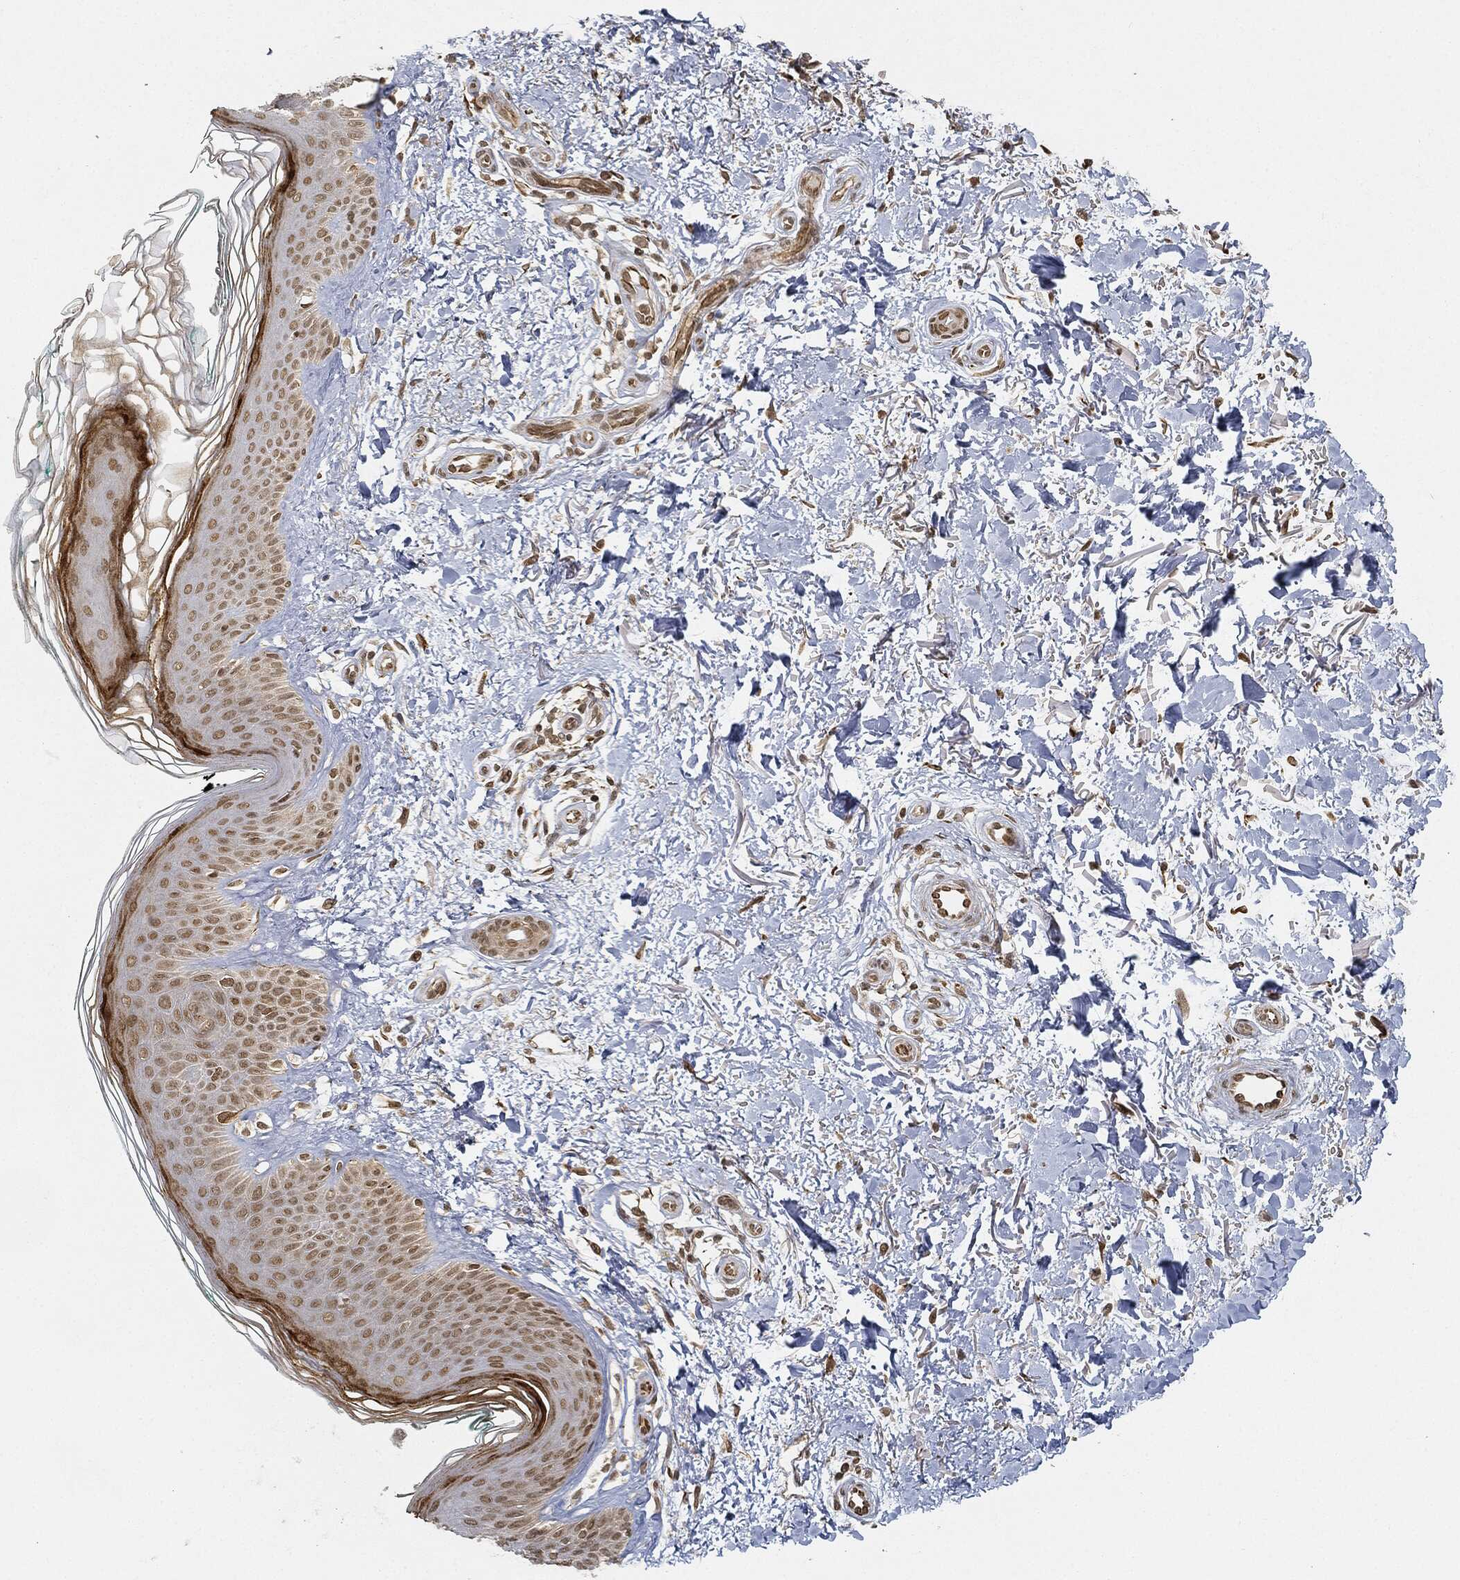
{"staining": {"intensity": "moderate", "quantity": ">75%", "location": "cytoplasmic/membranous,nuclear"}, "tissue": "skin", "cell_type": "Fibroblasts", "image_type": "normal", "snomed": [{"axis": "morphology", "description": "Normal tissue, NOS"}, {"axis": "morphology", "description": "Inflammation, NOS"}, {"axis": "morphology", "description": "Fibrosis, NOS"}, {"axis": "topography", "description": "Skin"}], "caption": "Moderate cytoplasmic/membranous,nuclear expression for a protein is present in approximately >75% of fibroblasts of normal skin using immunohistochemistry (IHC).", "gene": "CIB1", "patient": {"sex": "male", "age": 71}}